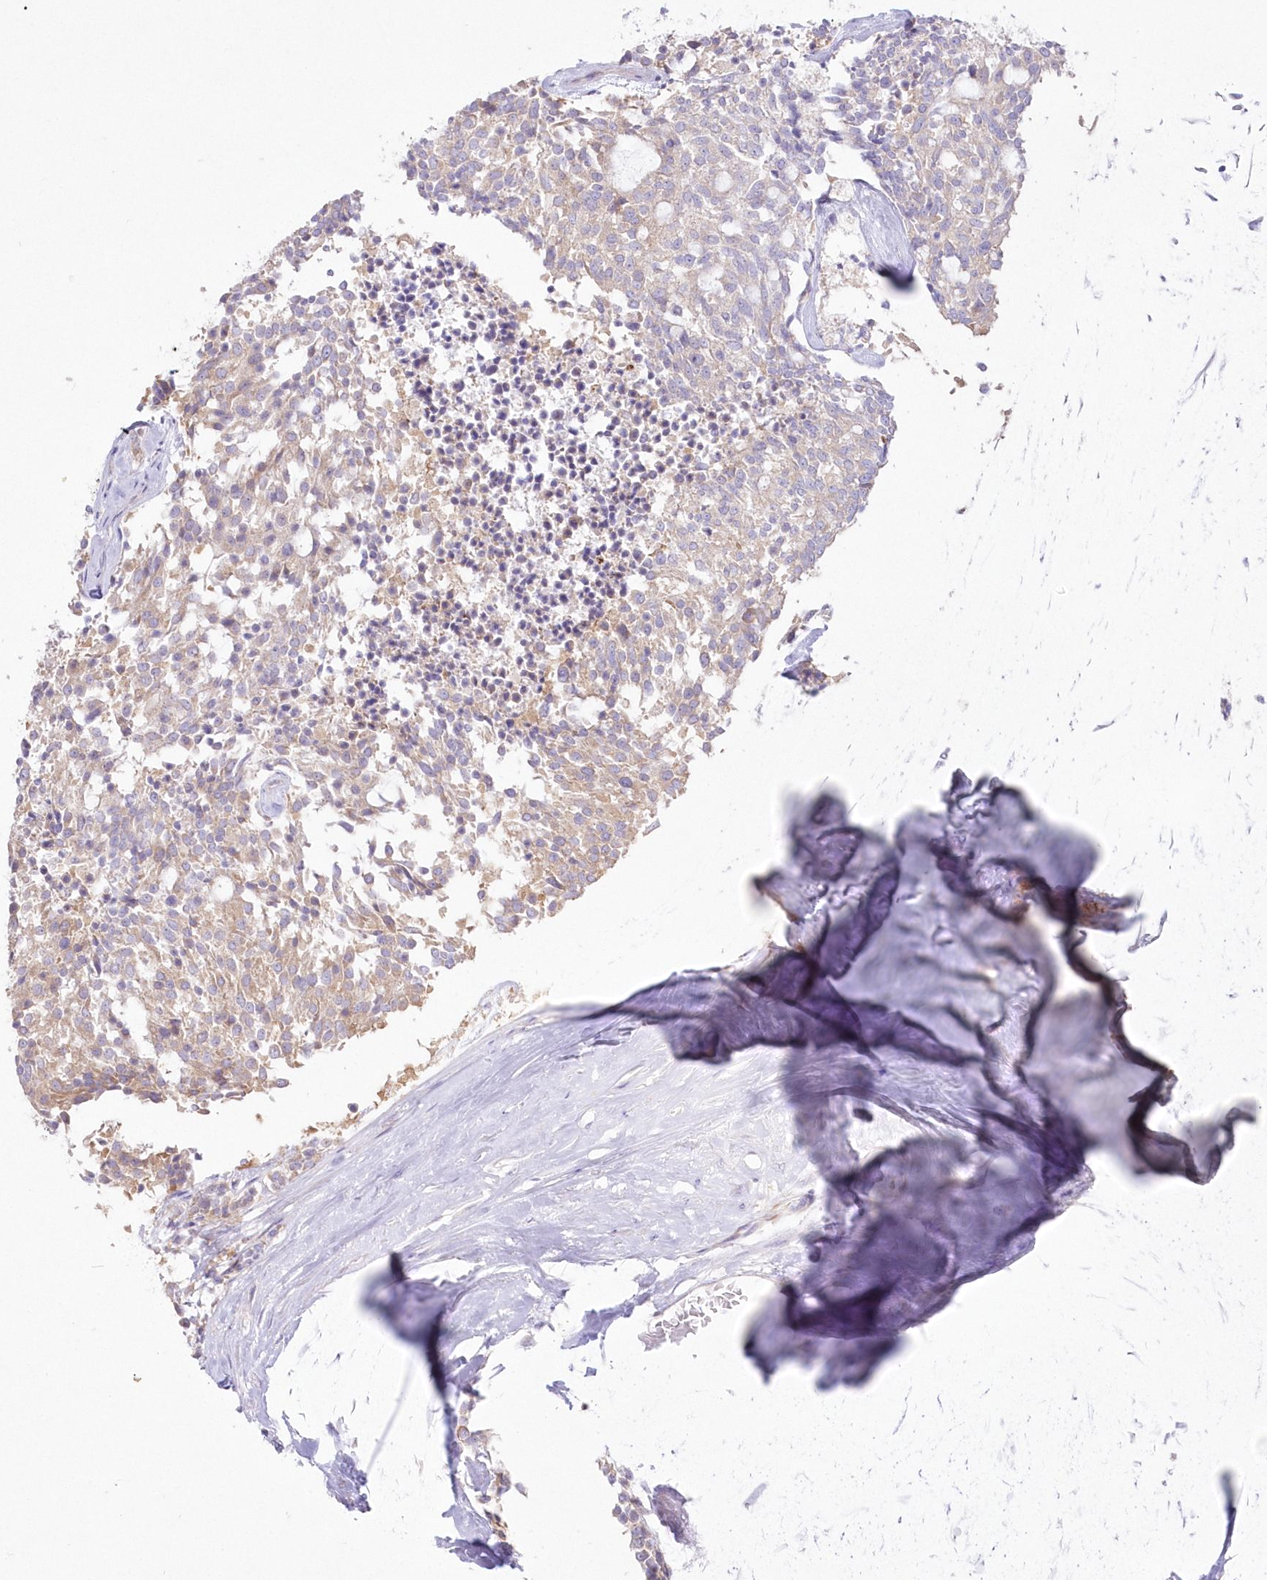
{"staining": {"intensity": "weak", "quantity": ">75%", "location": "cytoplasmic/membranous"}, "tissue": "carcinoid", "cell_type": "Tumor cells", "image_type": "cancer", "snomed": [{"axis": "morphology", "description": "Carcinoid, malignant, NOS"}, {"axis": "topography", "description": "Pancreas"}], "caption": "Human carcinoid stained with a brown dye displays weak cytoplasmic/membranous positive staining in approximately >75% of tumor cells.", "gene": "ZNF843", "patient": {"sex": "female", "age": 54}}